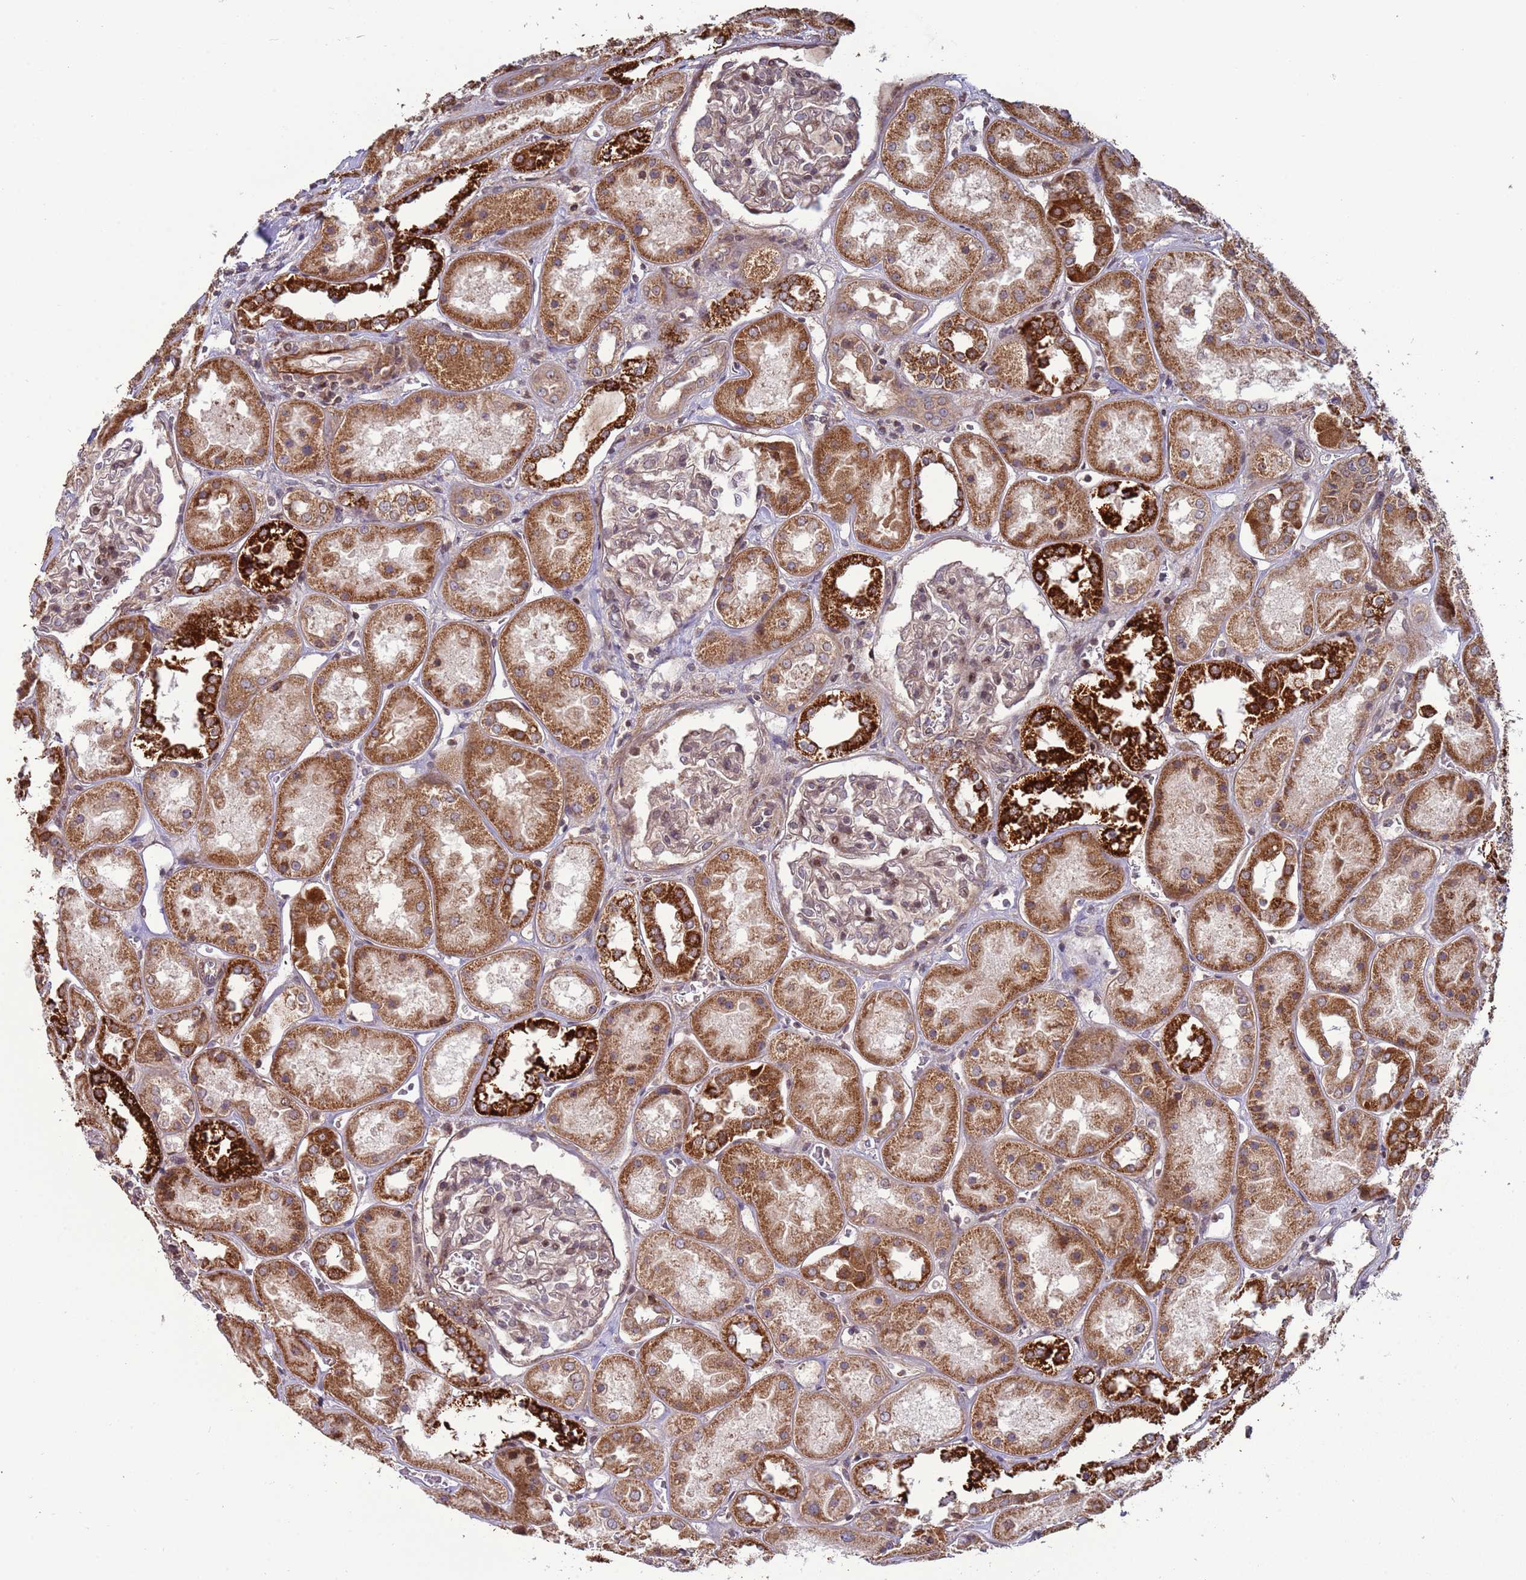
{"staining": {"intensity": "weak", "quantity": "25%-75%", "location": "nuclear"}, "tissue": "kidney", "cell_type": "Cells in glomeruli", "image_type": "normal", "snomed": [{"axis": "morphology", "description": "Normal tissue, NOS"}, {"axis": "topography", "description": "Kidney"}], "caption": "Immunohistochemistry micrograph of benign kidney stained for a protein (brown), which demonstrates low levels of weak nuclear expression in approximately 25%-75% of cells in glomeruli.", "gene": "RCOR2", "patient": {"sex": "male", "age": 70}}